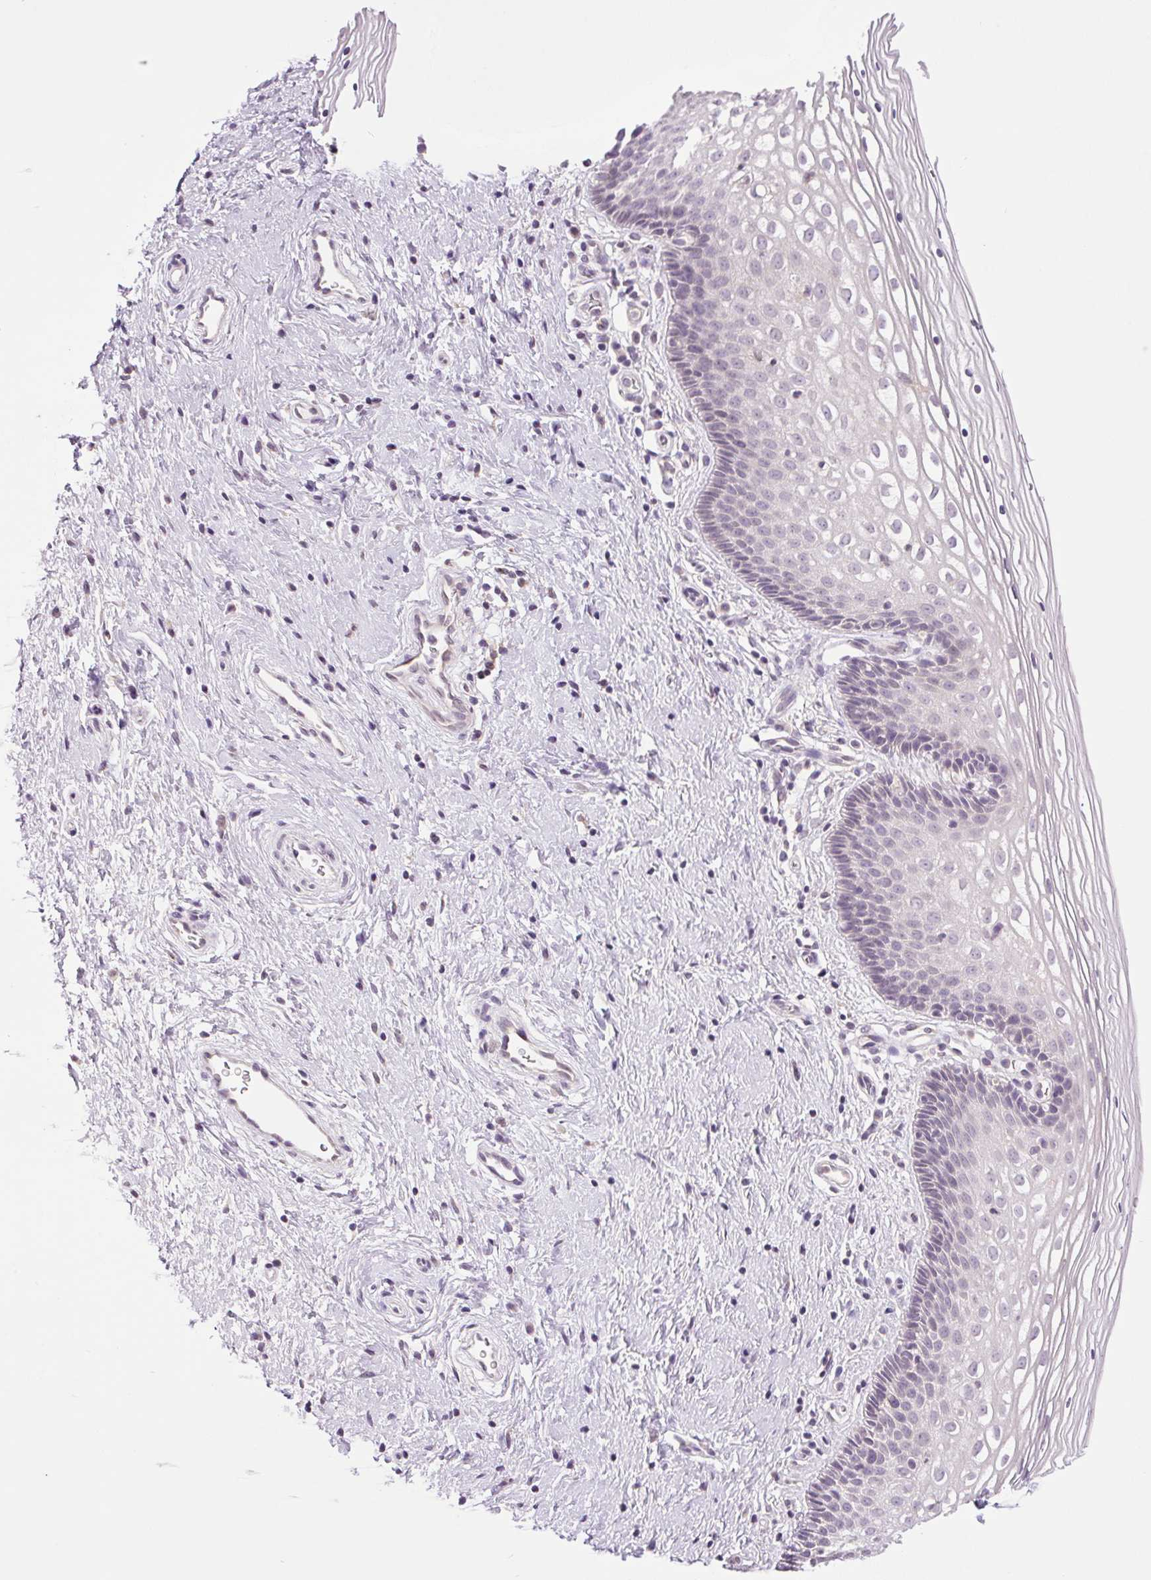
{"staining": {"intensity": "negative", "quantity": "none", "location": "none"}, "tissue": "cervix", "cell_type": "Glandular cells", "image_type": "normal", "snomed": [{"axis": "morphology", "description": "Normal tissue, NOS"}, {"axis": "topography", "description": "Cervix"}], "caption": "This is an immunohistochemistry image of benign cervix. There is no expression in glandular cells.", "gene": "SMIM13", "patient": {"sex": "female", "age": 34}}